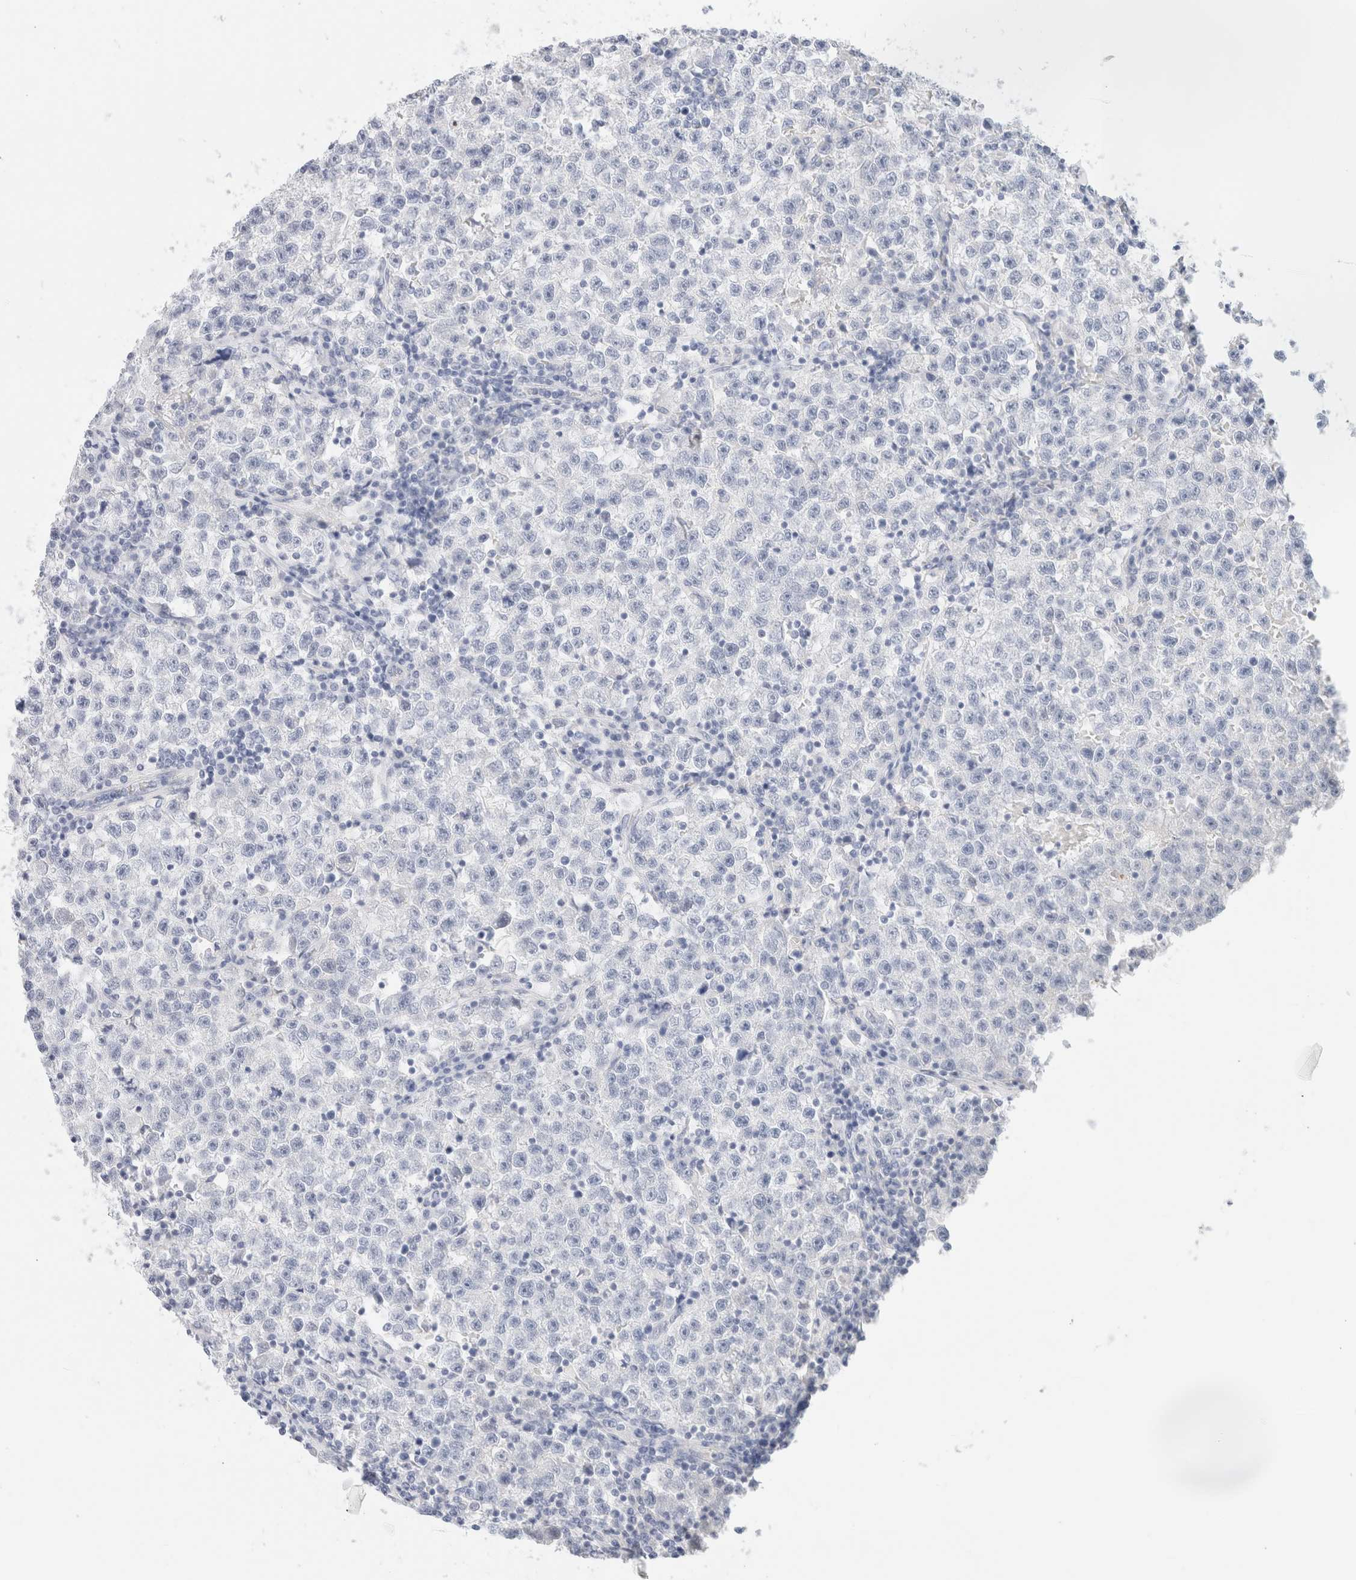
{"staining": {"intensity": "negative", "quantity": "none", "location": "none"}, "tissue": "testis cancer", "cell_type": "Tumor cells", "image_type": "cancer", "snomed": [{"axis": "morphology", "description": "Seminoma, NOS"}, {"axis": "topography", "description": "Testis"}], "caption": "Histopathology image shows no protein expression in tumor cells of testis seminoma tissue. (Immunohistochemistry, brightfield microscopy, high magnification).", "gene": "DPYS", "patient": {"sex": "male", "age": 22}}